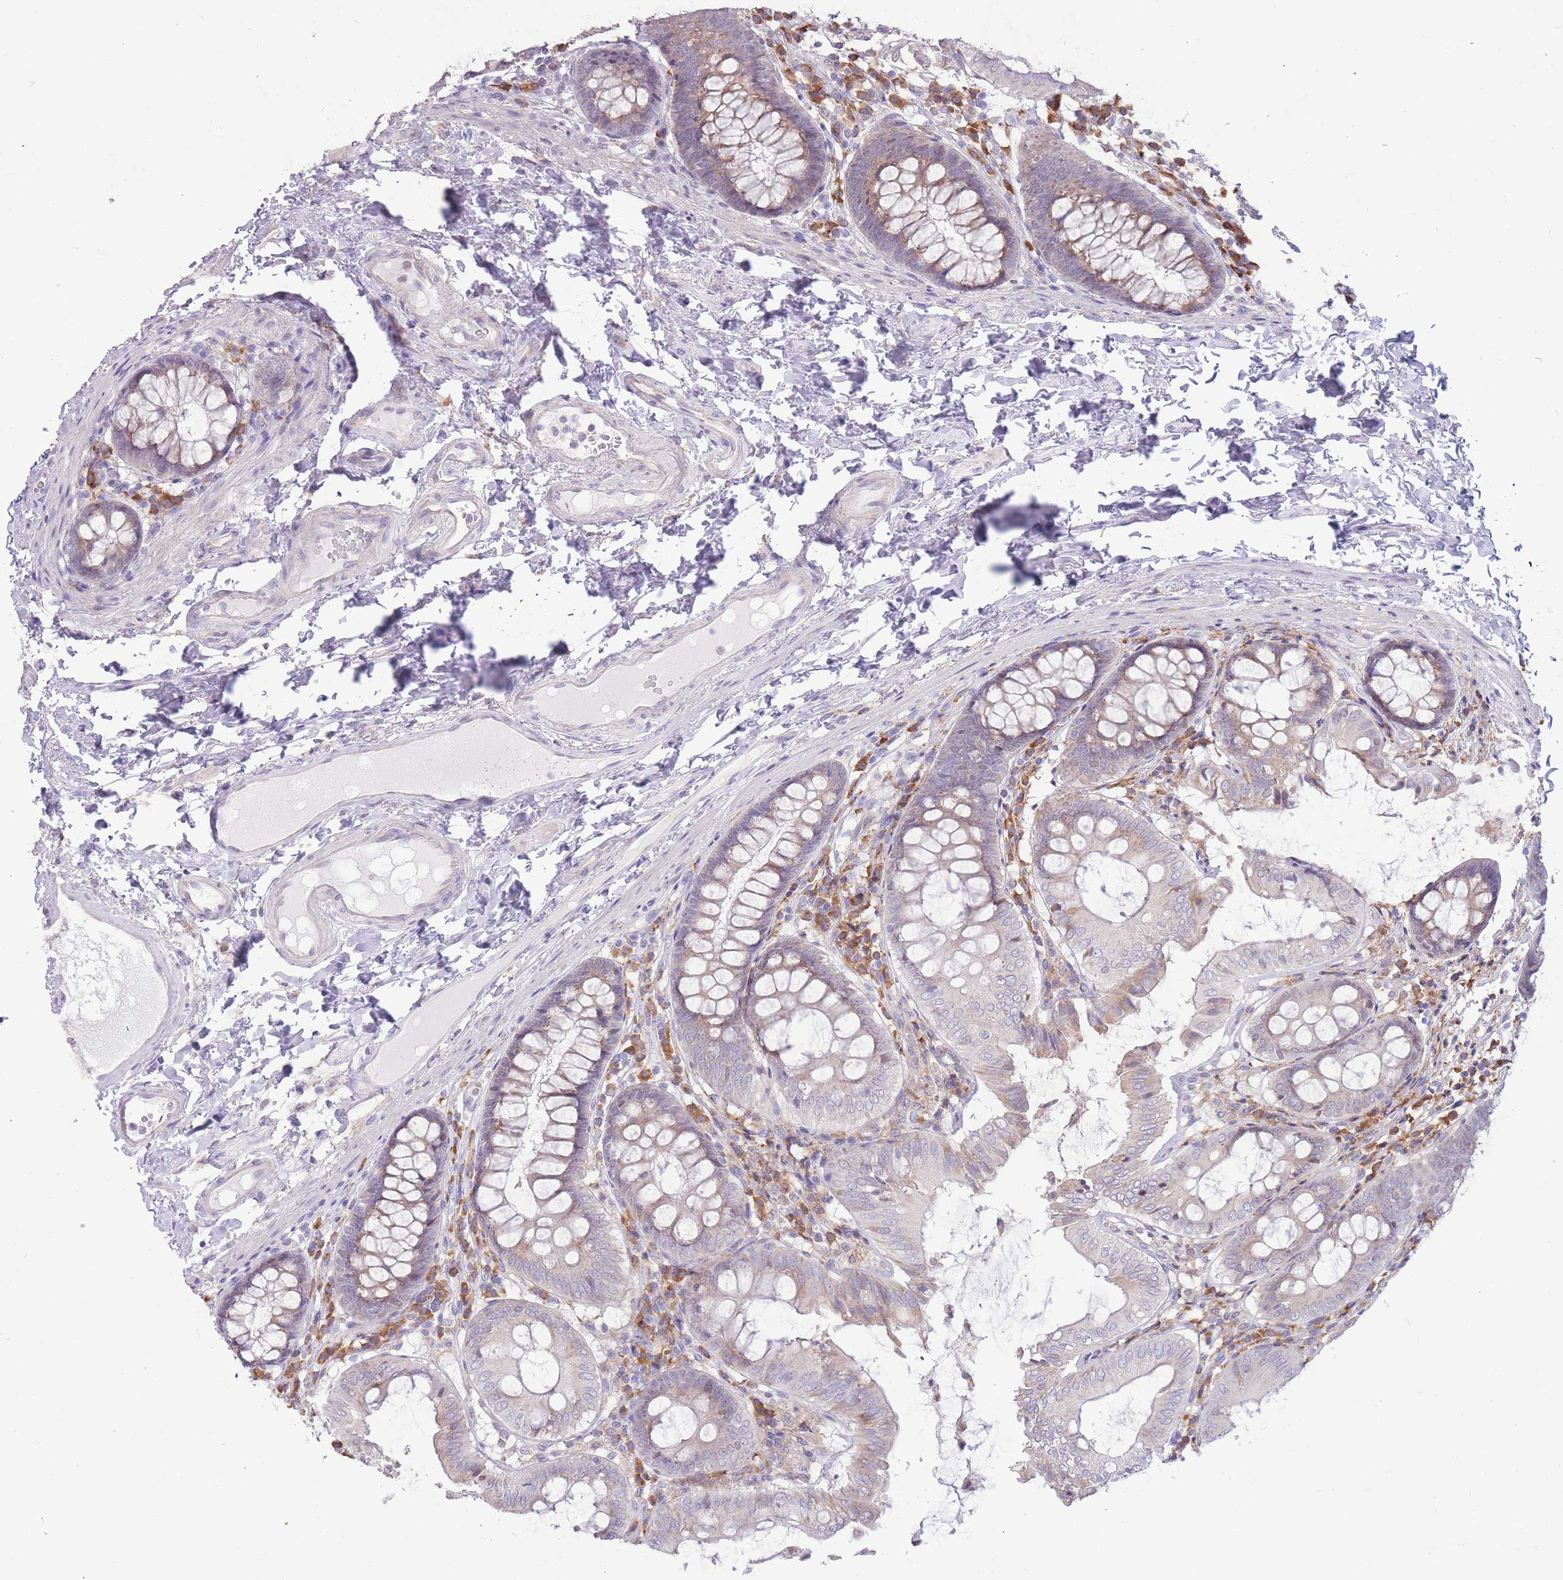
{"staining": {"intensity": "negative", "quantity": "none", "location": "none"}, "tissue": "colon", "cell_type": "Endothelial cells", "image_type": "normal", "snomed": [{"axis": "morphology", "description": "Normal tissue, NOS"}, {"axis": "topography", "description": "Colon"}], "caption": "High magnification brightfield microscopy of benign colon stained with DAB (3,3'-diaminobenzidine) (brown) and counterstained with hematoxylin (blue): endothelial cells show no significant positivity.", "gene": "TRAPPC5", "patient": {"sex": "male", "age": 84}}